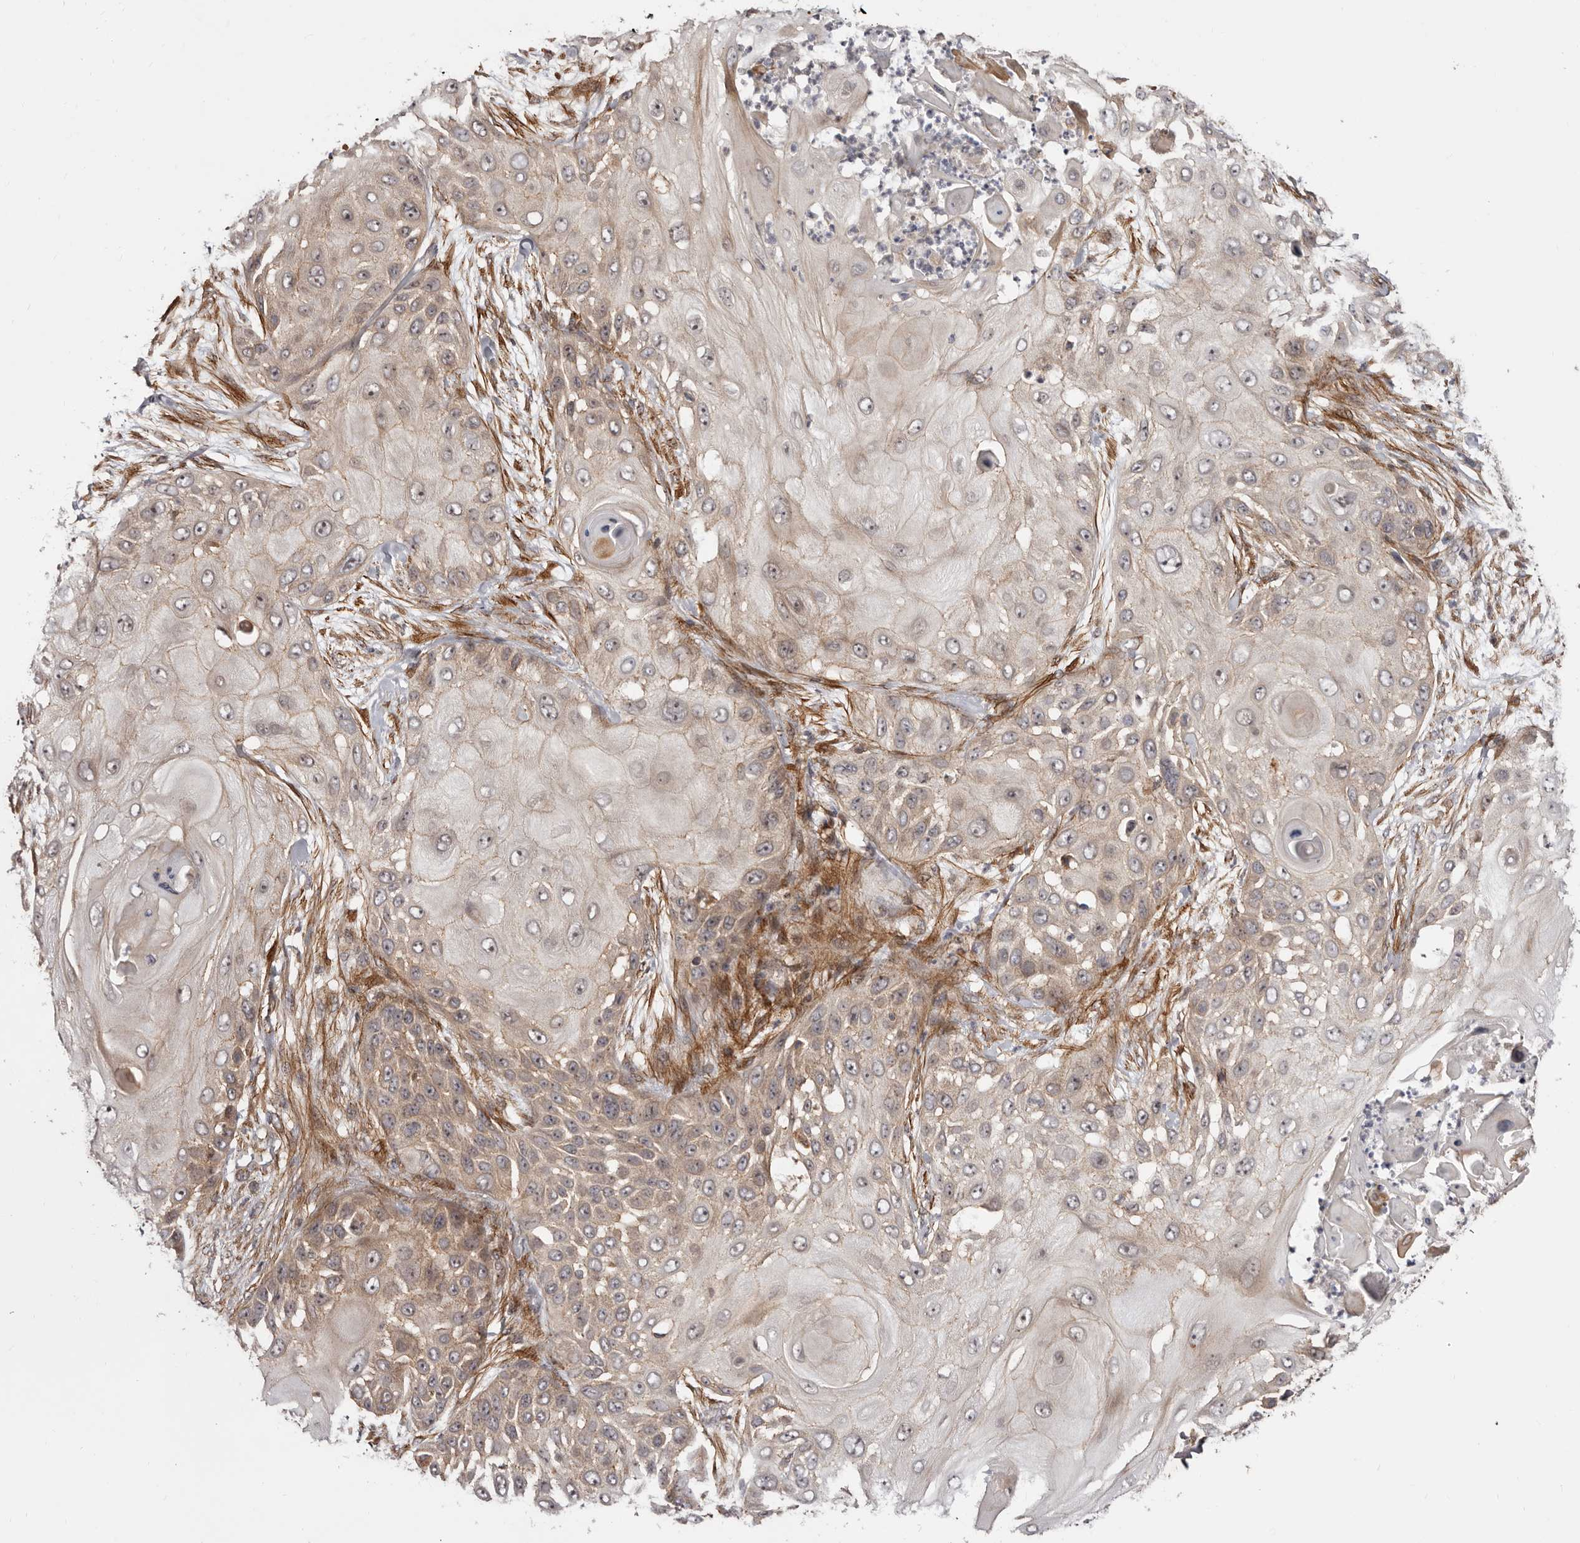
{"staining": {"intensity": "weak", "quantity": "25%-75%", "location": "cytoplasmic/membranous"}, "tissue": "skin cancer", "cell_type": "Tumor cells", "image_type": "cancer", "snomed": [{"axis": "morphology", "description": "Squamous cell carcinoma, NOS"}, {"axis": "topography", "description": "Skin"}], "caption": "Protein staining of squamous cell carcinoma (skin) tissue shows weak cytoplasmic/membranous positivity in approximately 25%-75% of tumor cells.", "gene": "MICAL2", "patient": {"sex": "female", "age": 44}}